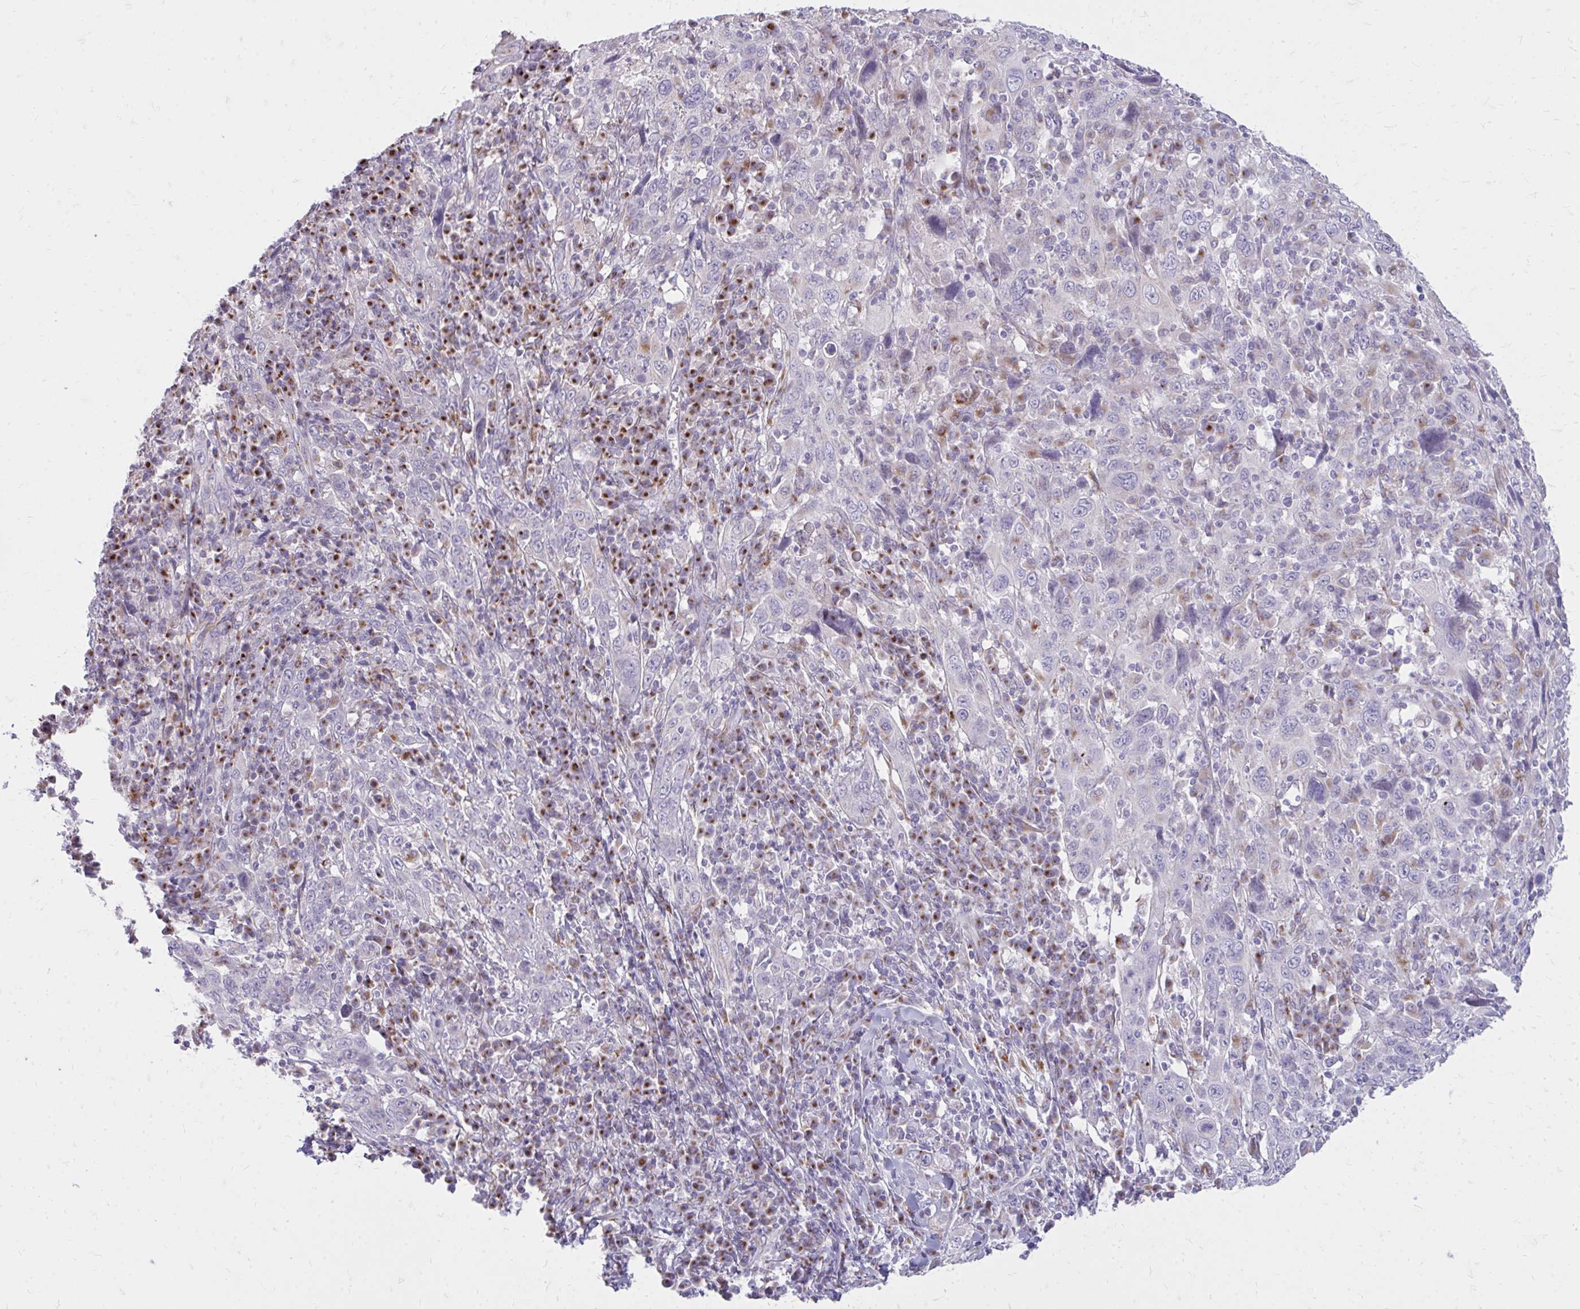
{"staining": {"intensity": "negative", "quantity": "none", "location": "none"}, "tissue": "cervical cancer", "cell_type": "Tumor cells", "image_type": "cancer", "snomed": [{"axis": "morphology", "description": "Squamous cell carcinoma, NOS"}, {"axis": "topography", "description": "Cervix"}], "caption": "Tumor cells show no significant positivity in squamous cell carcinoma (cervical).", "gene": "RAB6B", "patient": {"sex": "female", "age": 46}}